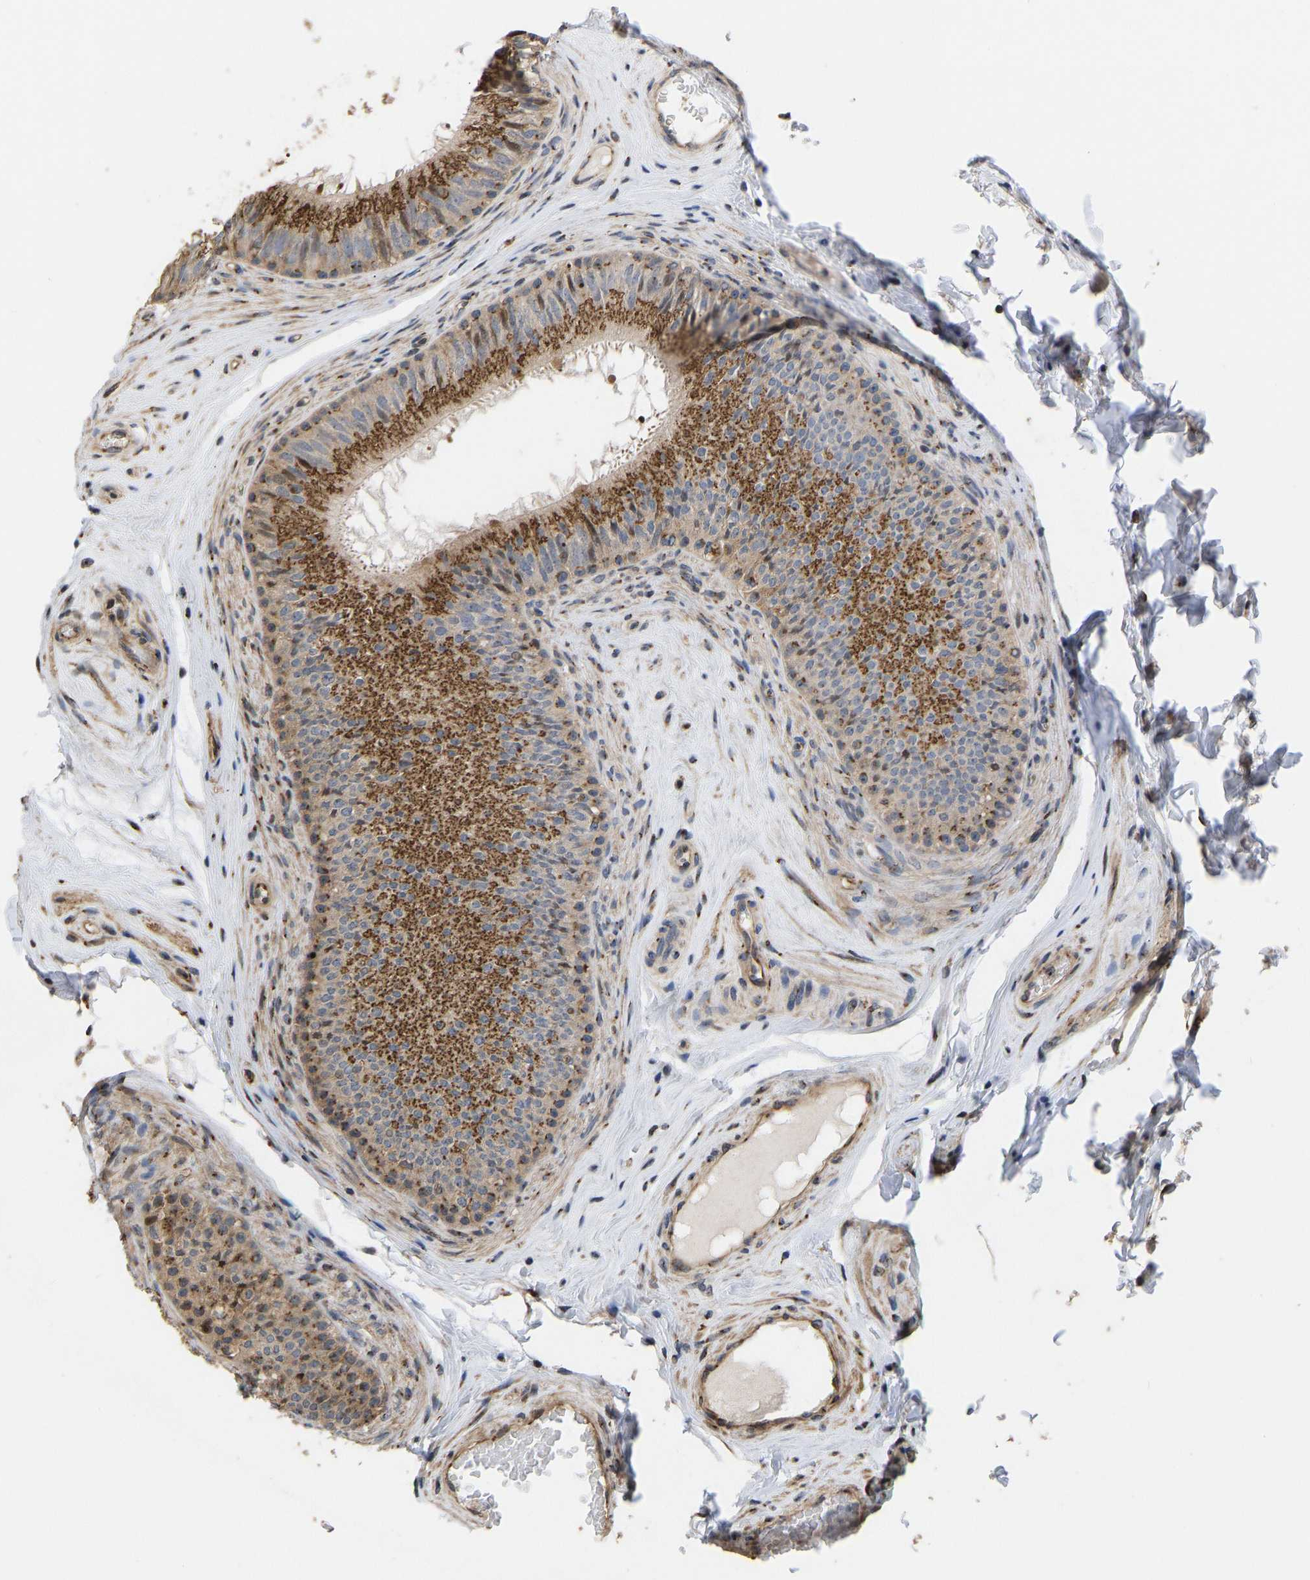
{"staining": {"intensity": "strong", "quantity": ">75%", "location": "cytoplasmic/membranous"}, "tissue": "epididymis", "cell_type": "Glandular cells", "image_type": "normal", "snomed": [{"axis": "morphology", "description": "Normal tissue, NOS"}, {"axis": "topography", "description": "Testis"}, {"axis": "topography", "description": "Epididymis"}], "caption": "Immunohistochemistry of unremarkable epididymis reveals high levels of strong cytoplasmic/membranous staining in approximately >75% of glandular cells.", "gene": "YIPF4", "patient": {"sex": "male", "age": 36}}